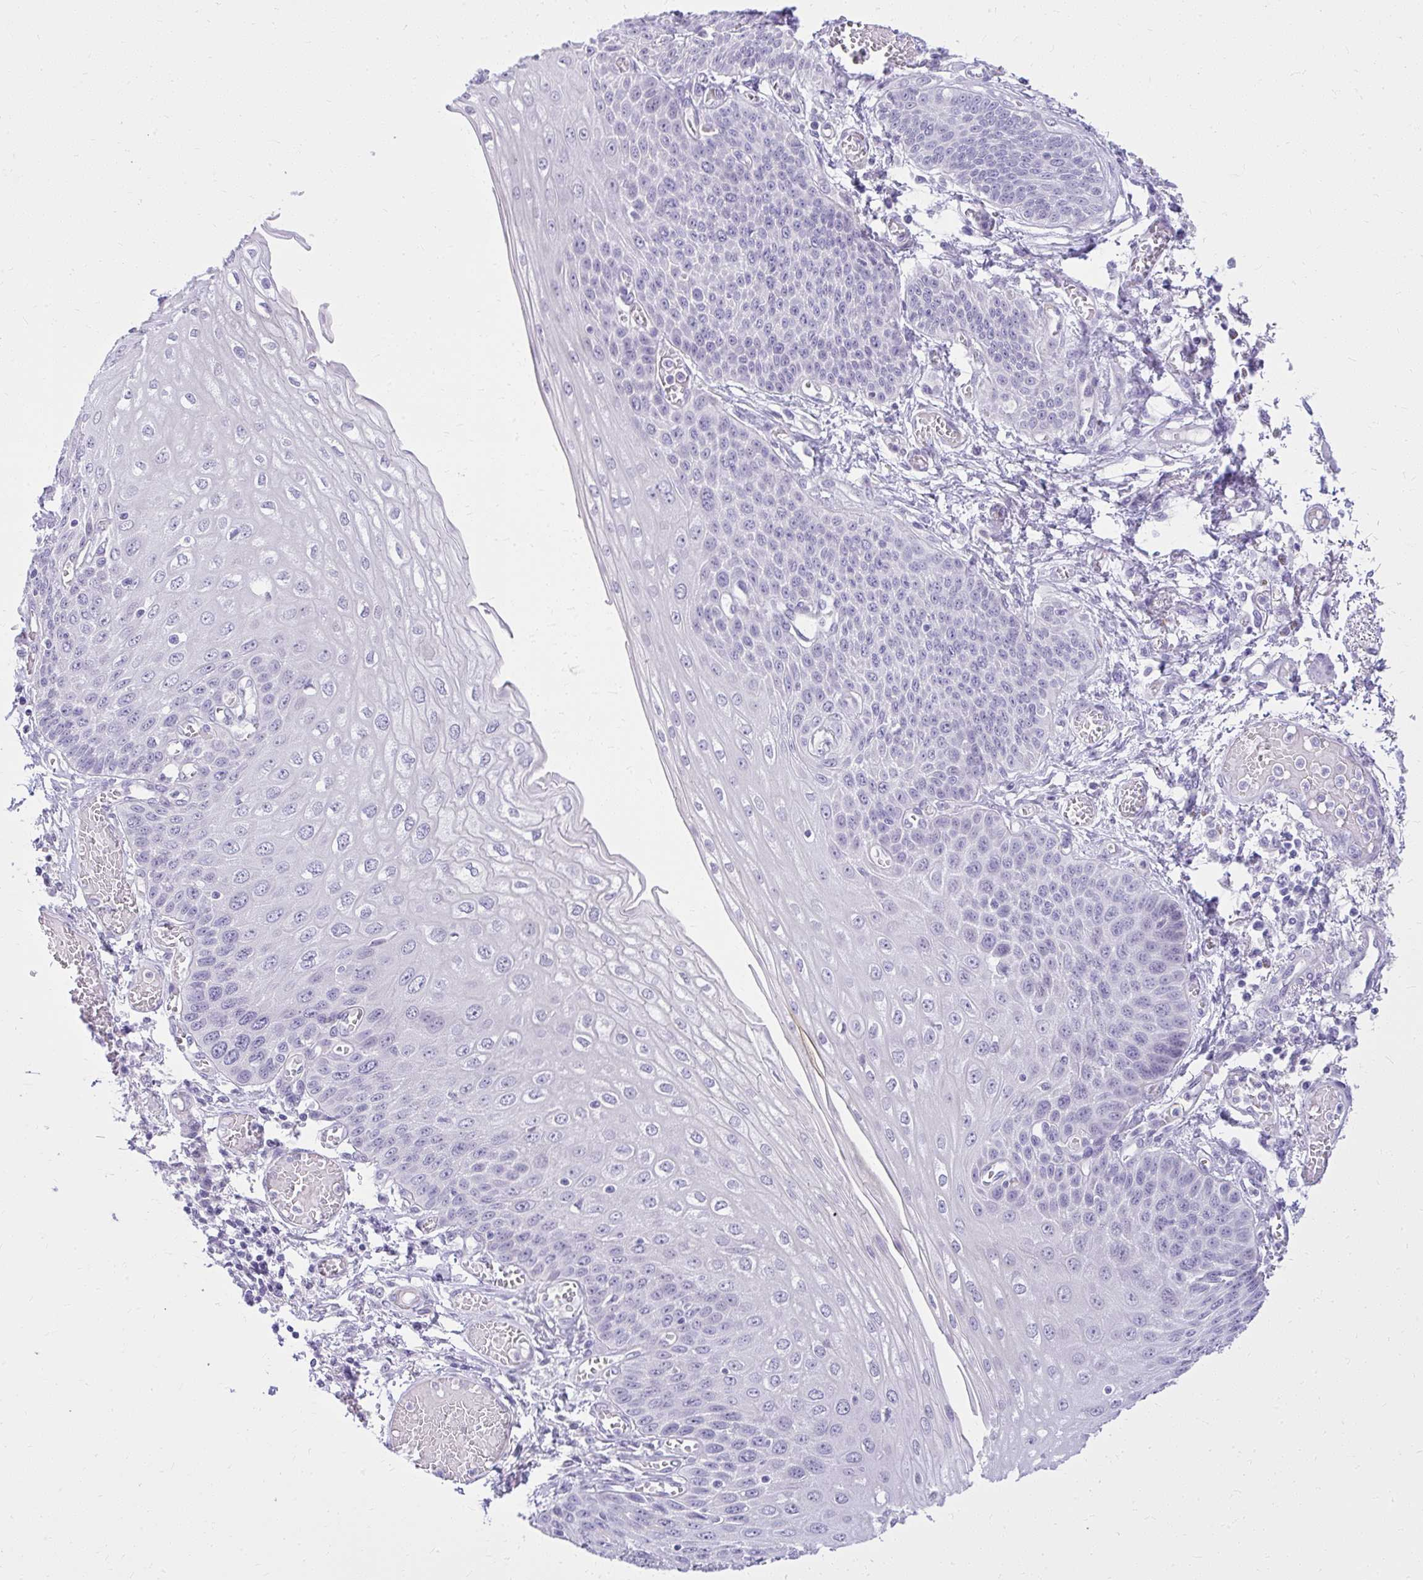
{"staining": {"intensity": "negative", "quantity": "none", "location": "none"}, "tissue": "esophagus", "cell_type": "Squamous epithelial cells", "image_type": "normal", "snomed": [{"axis": "morphology", "description": "Normal tissue, NOS"}, {"axis": "morphology", "description": "Adenocarcinoma, NOS"}, {"axis": "topography", "description": "Esophagus"}], "caption": "IHC image of normal human esophagus stained for a protein (brown), which demonstrates no expression in squamous epithelial cells.", "gene": "PRAP1", "patient": {"sex": "male", "age": 81}}